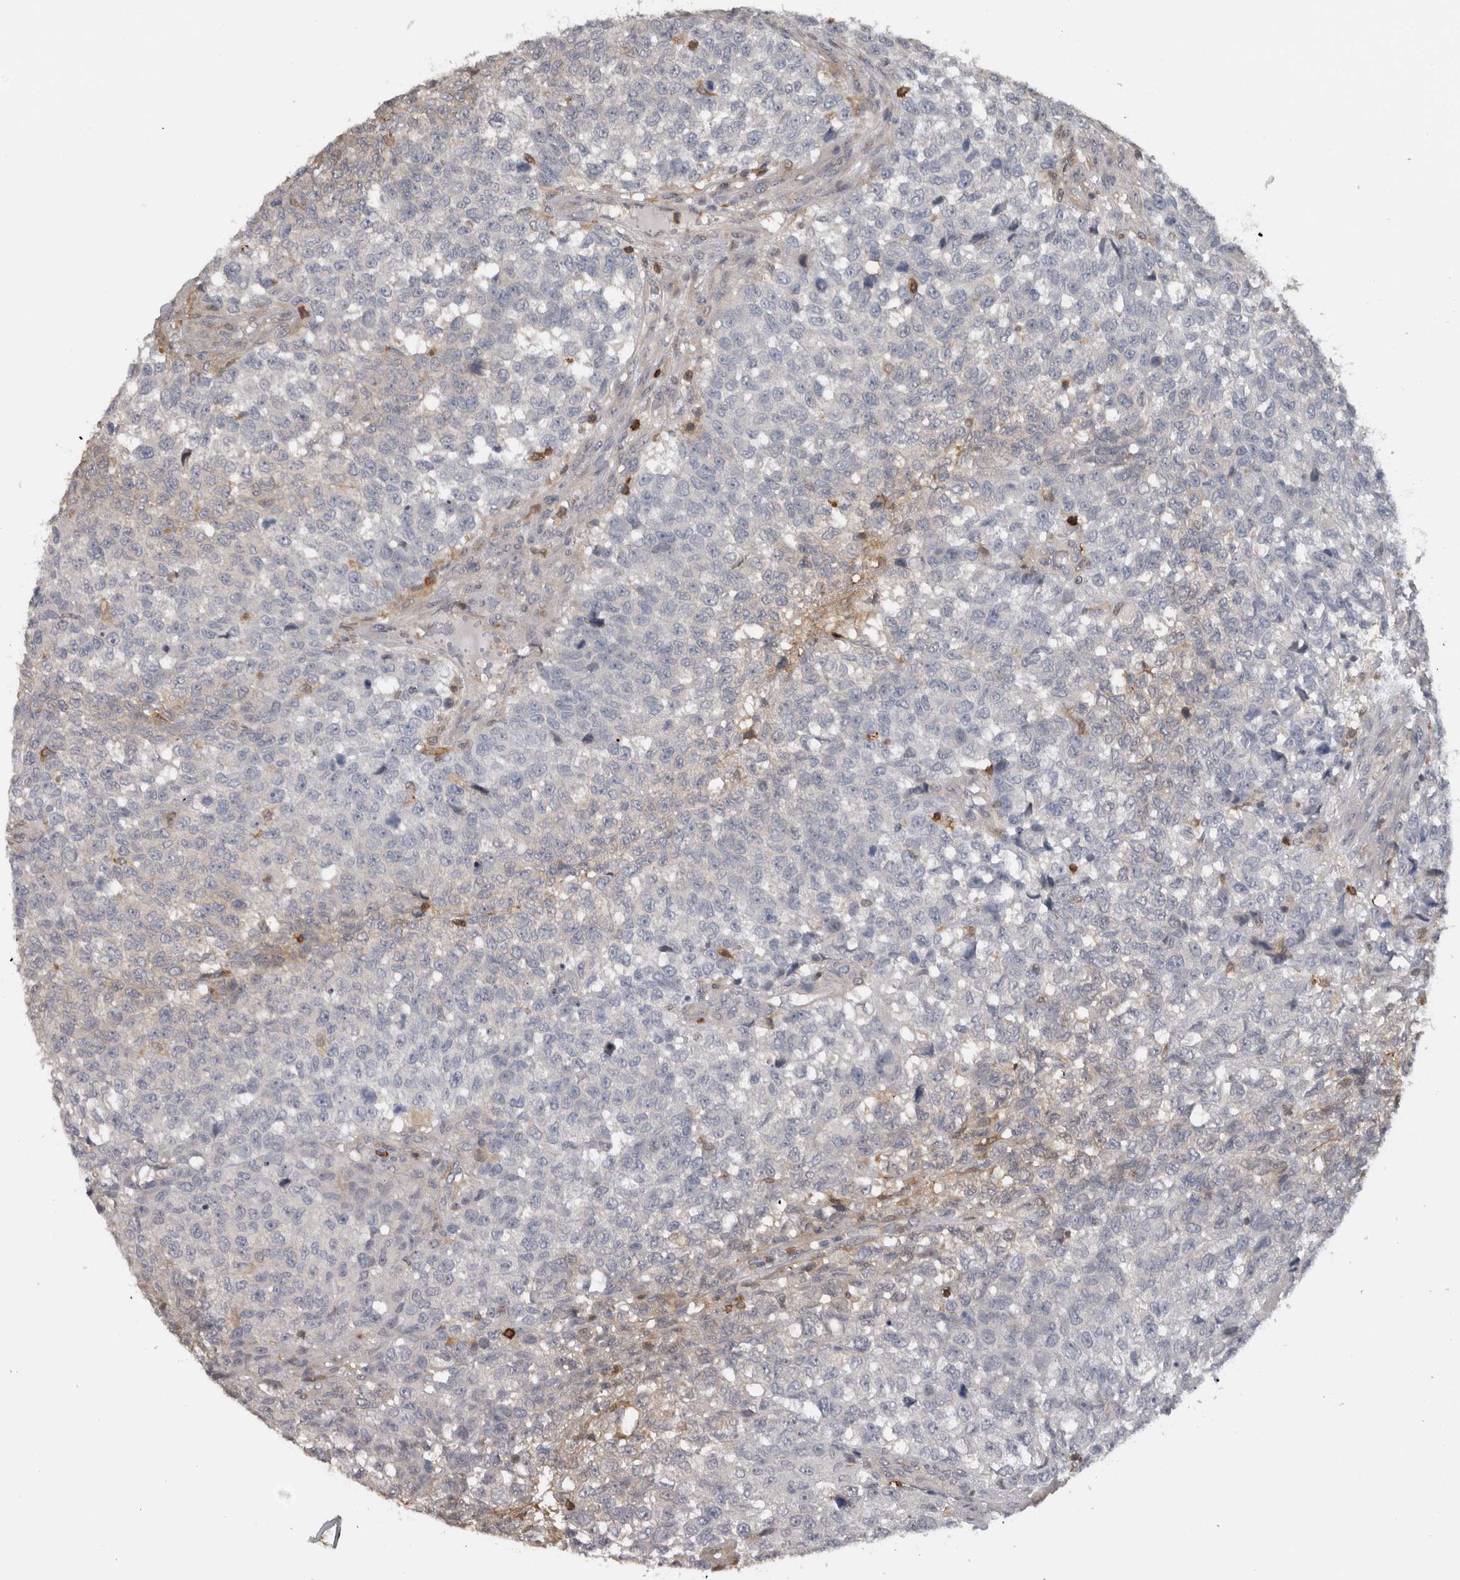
{"staining": {"intensity": "negative", "quantity": "none", "location": "none"}, "tissue": "testis cancer", "cell_type": "Tumor cells", "image_type": "cancer", "snomed": [{"axis": "morphology", "description": "Seminoma, NOS"}, {"axis": "topography", "description": "Testis"}], "caption": "Histopathology image shows no significant protein expression in tumor cells of testis cancer.", "gene": "USH1G", "patient": {"sex": "male", "age": 59}}